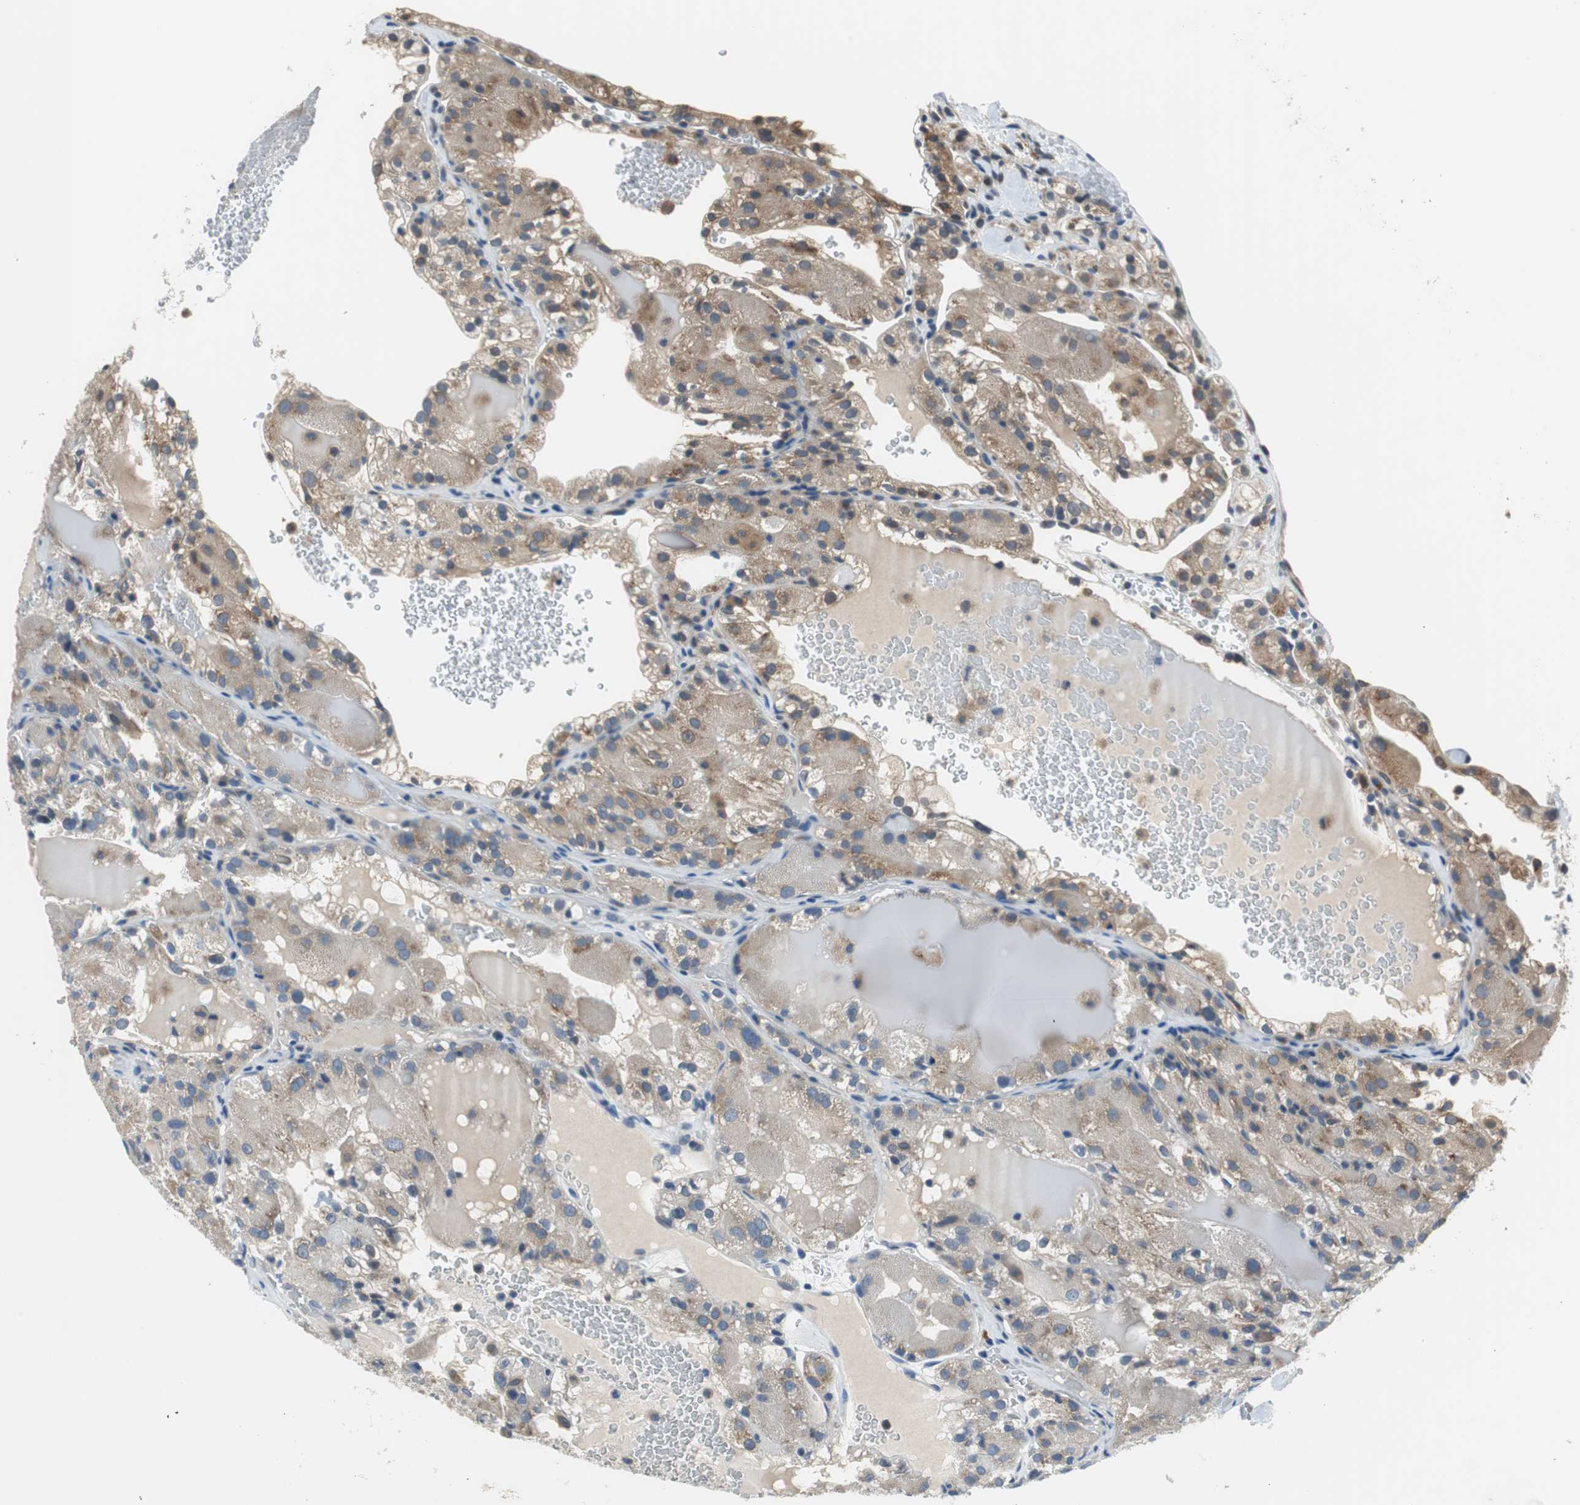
{"staining": {"intensity": "weak", "quantity": ">75%", "location": "cytoplasmic/membranous"}, "tissue": "renal cancer", "cell_type": "Tumor cells", "image_type": "cancer", "snomed": [{"axis": "morphology", "description": "Normal tissue, NOS"}, {"axis": "morphology", "description": "Adenocarcinoma, NOS"}, {"axis": "topography", "description": "Kidney"}], "caption": "A high-resolution image shows immunohistochemistry staining of renal cancer, which displays weak cytoplasmic/membranous positivity in approximately >75% of tumor cells.", "gene": "PLAA", "patient": {"sex": "male", "age": 61}}